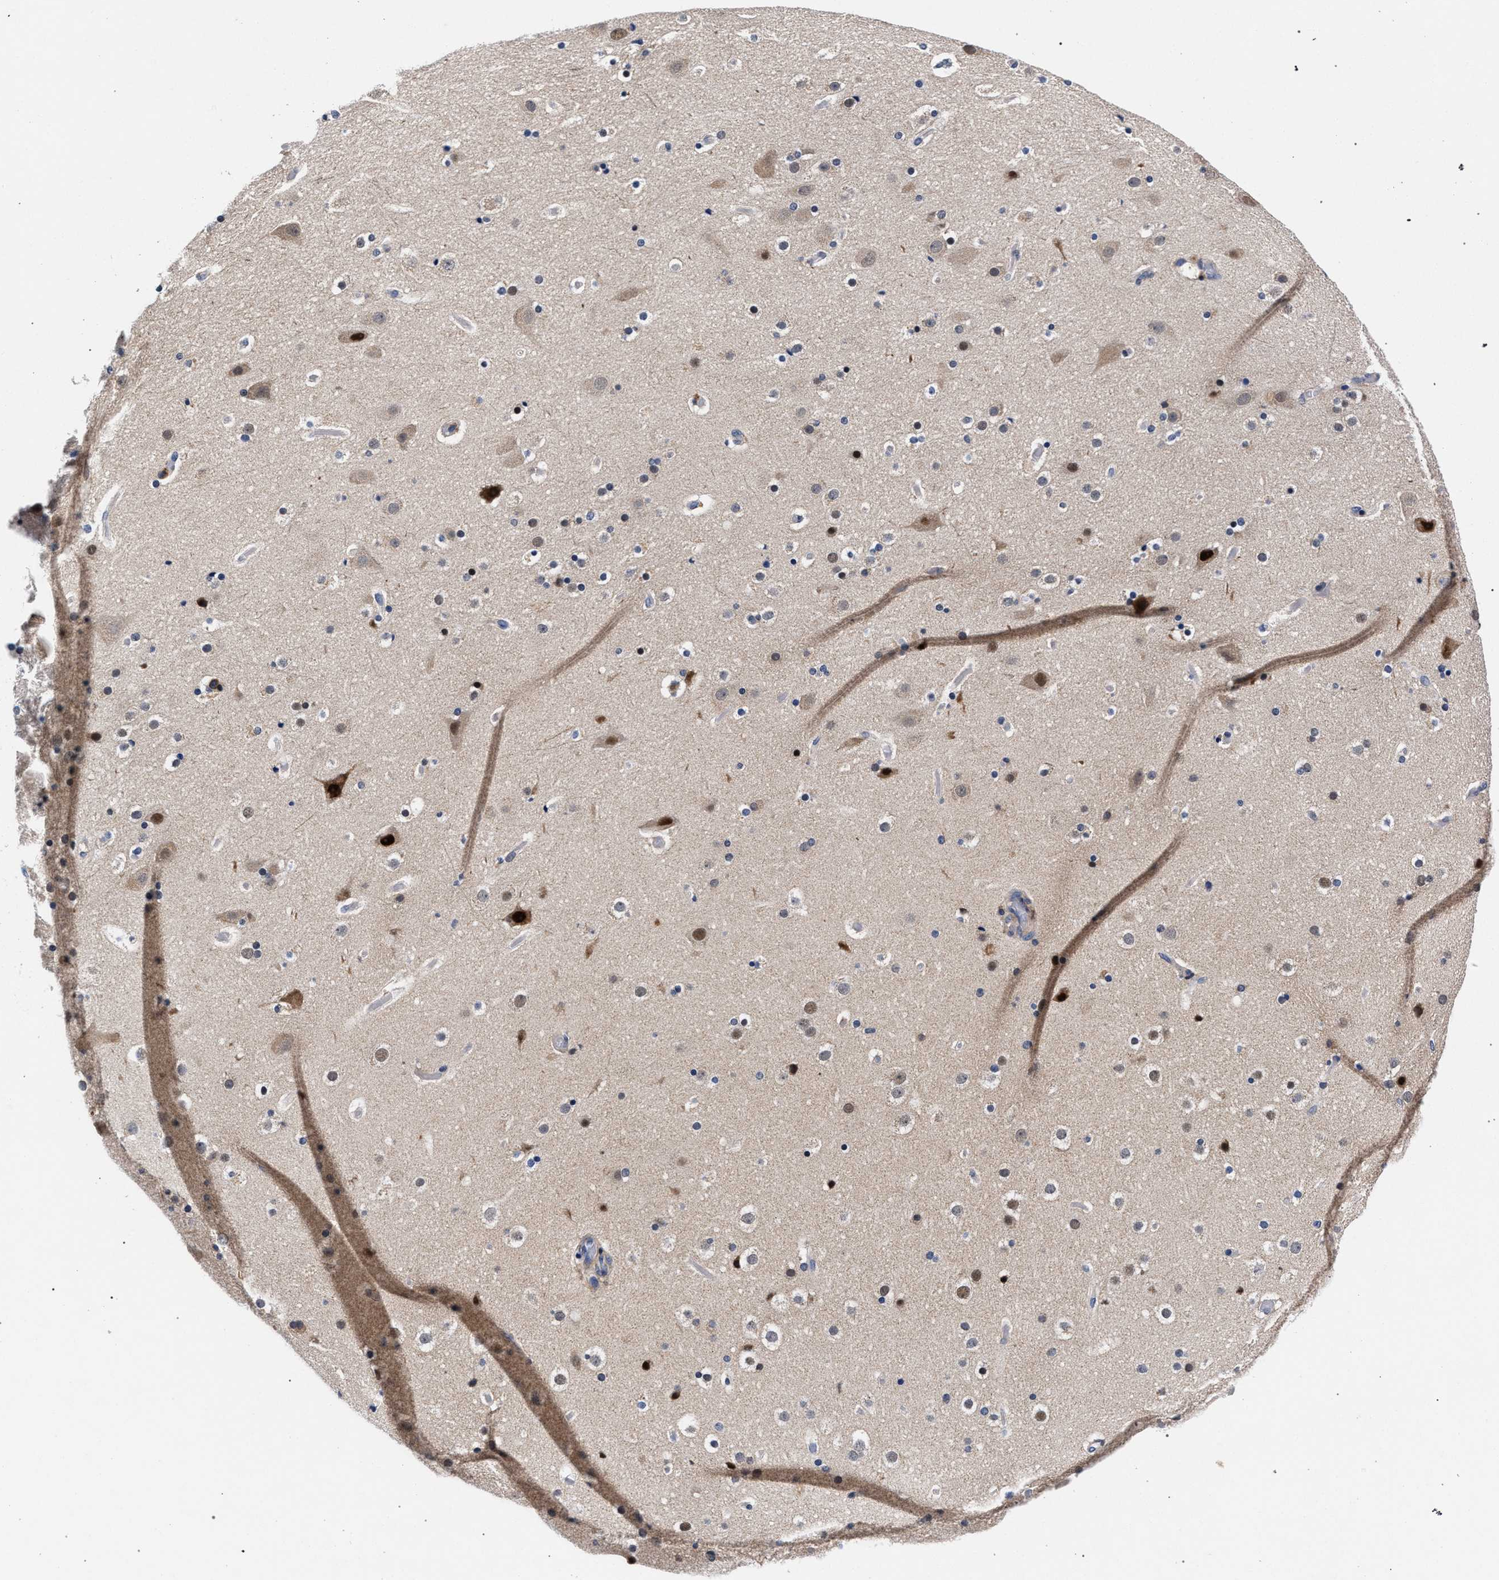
{"staining": {"intensity": "negative", "quantity": "none", "location": "none"}, "tissue": "cerebral cortex", "cell_type": "Endothelial cells", "image_type": "normal", "snomed": [{"axis": "morphology", "description": "Normal tissue, NOS"}, {"axis": "topography", "description": "Cerebral cortex"}], "caption": "Immunohistochemistry histopathology image of unremarkable cerebral cortex: human cerebral cortex stained with DAB displays no significant protein expression in endothelial cells.", "gene": "ZNF462", "patient": {"sex": "male", "age": 57}}